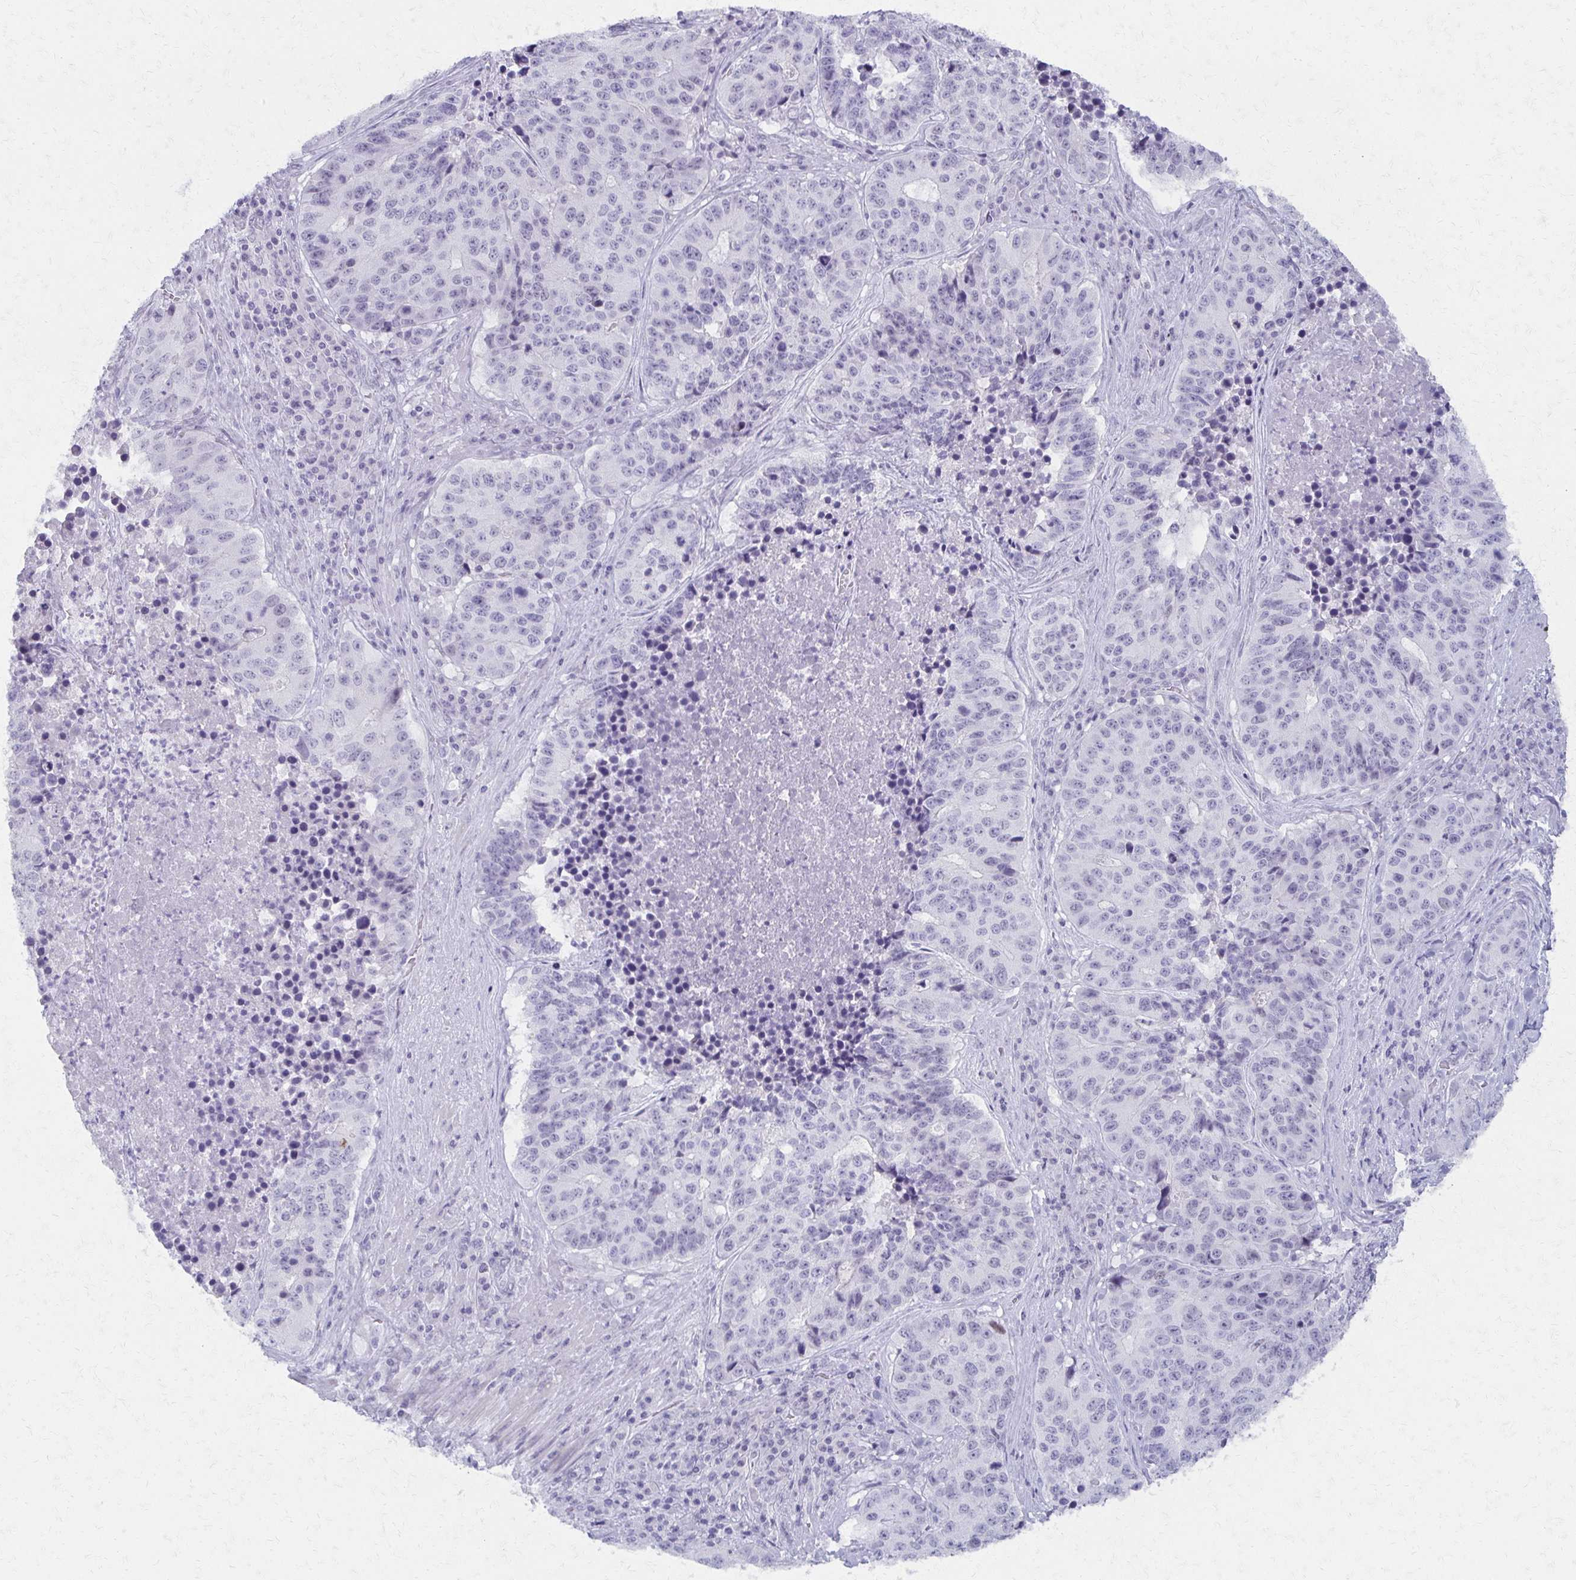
{"staining": {"intensity": "negative", "quantity": "none", "location": "none"}, "tissue": "stomach cancer", "cell_type": "Tumor cells", "image_type": "cancer", "snomed": [{"axis": "morphology", "description": "Adenocarcinoma, NOS"}, {"axis": "topography", "description": "Stomach"}], "caption": "Immunohistochemistry photomicrograph of neoplastic tissue: stomach cancer stained with DAB (3,3'-diaminobenzidine) reveals no significant protein positivity in tumor cells.", "gene": "MORC4", "patient": {"sex": "male", "age": 71}}